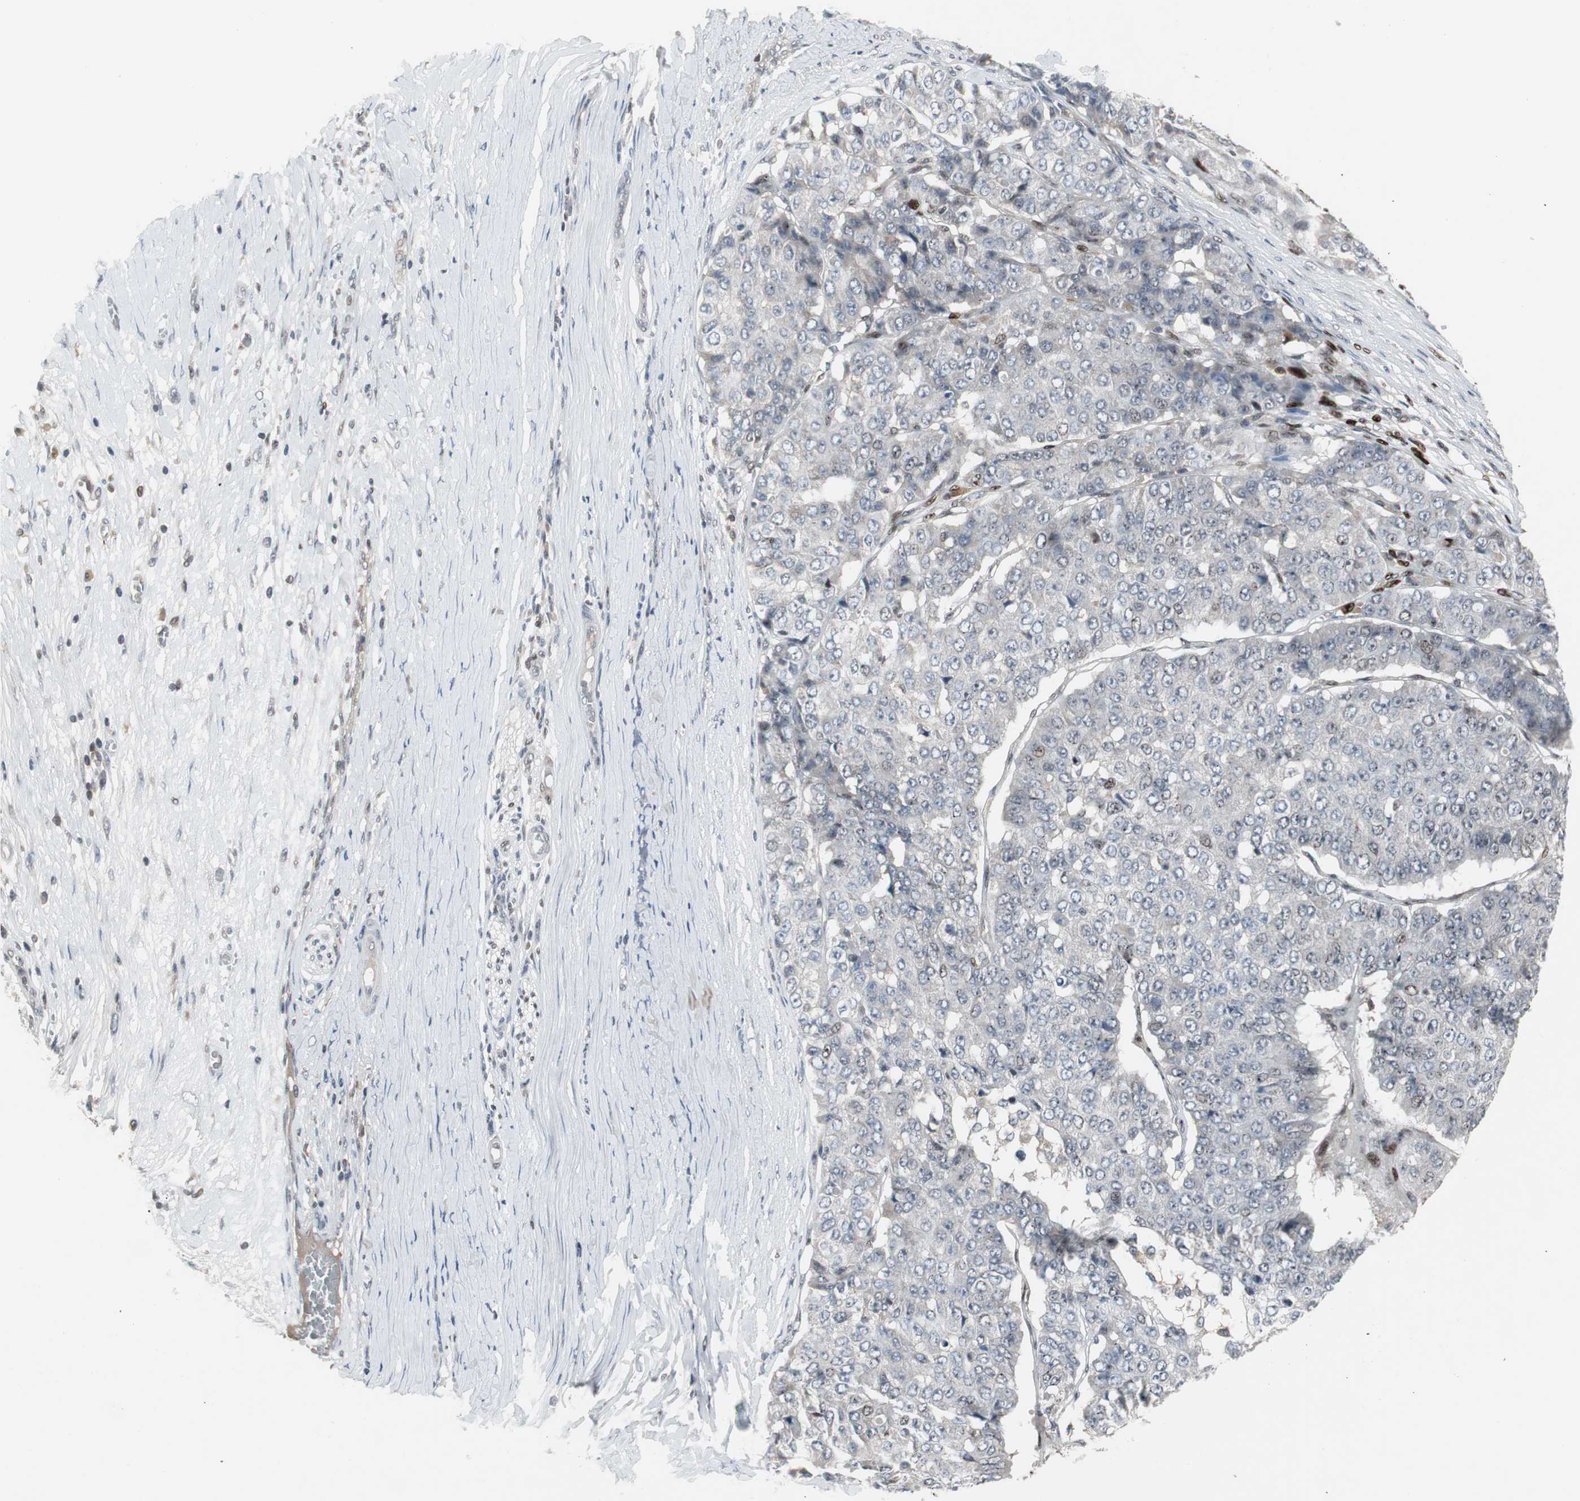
{"staining": {"intensity": "negative", "quantity": "none", "location": "none"}, "tissue": "pancreatic cancer", "cell_type": "Tumor cells", "image_type": "cancer", "snomed": [{"axis": "morphology", "description": "Adenocarcinoma, NOS"}, {"axis": "topography", "description": "Pancreas"}], "caption": "IHC micrograph of neoplastic tissue: adenocarcinoma (pancreatic) stained with DAB reveals no significant protein expression in tumor cells.", "gene": "GRK2", "patient": {"sex": "male", "age": 50}}